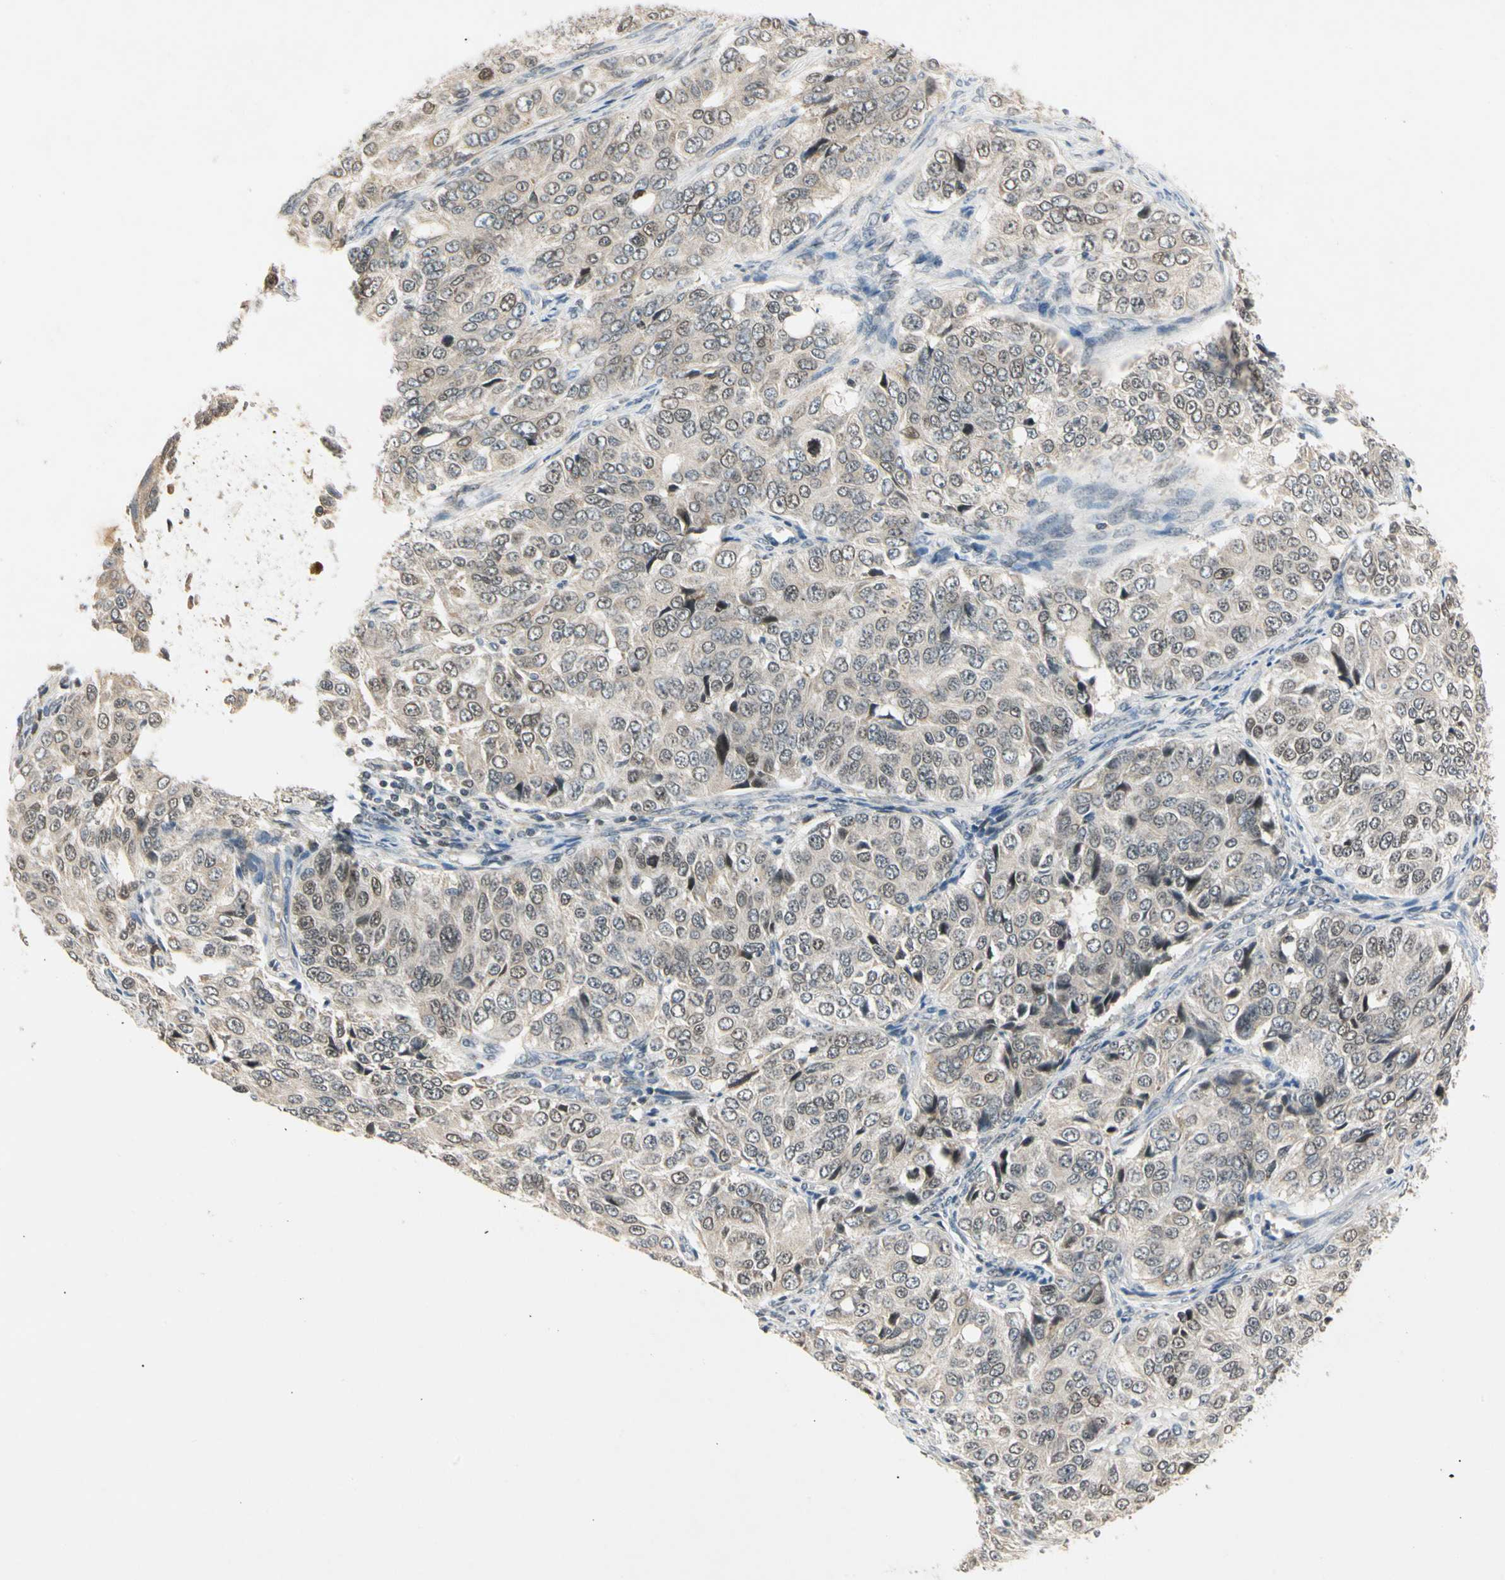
{"staining": {"intensity": "negative", "quantity": "none", "location": "none"}, "tissue": "ovarian cancer", "cell_type": "Tumor cells", "image_type": "cancer", "snomed": [{"axis": "morphology", "description": "Carcinoma, endometroid"}, {"axis": "topography", "description": "Ovary"}], "caption": "Ovarian endometroid carcinoma was stained to show a protein in brown. There is no significant expression in tumor cells. (Stains: DAB (3,3'-diaminobenzidine) IHC with hematoxylin counter stain, Microscopy: brightfield microscopy at high magnification).", "gene": "RIOX2", "patient": {"sex": "female", "age": 51}}